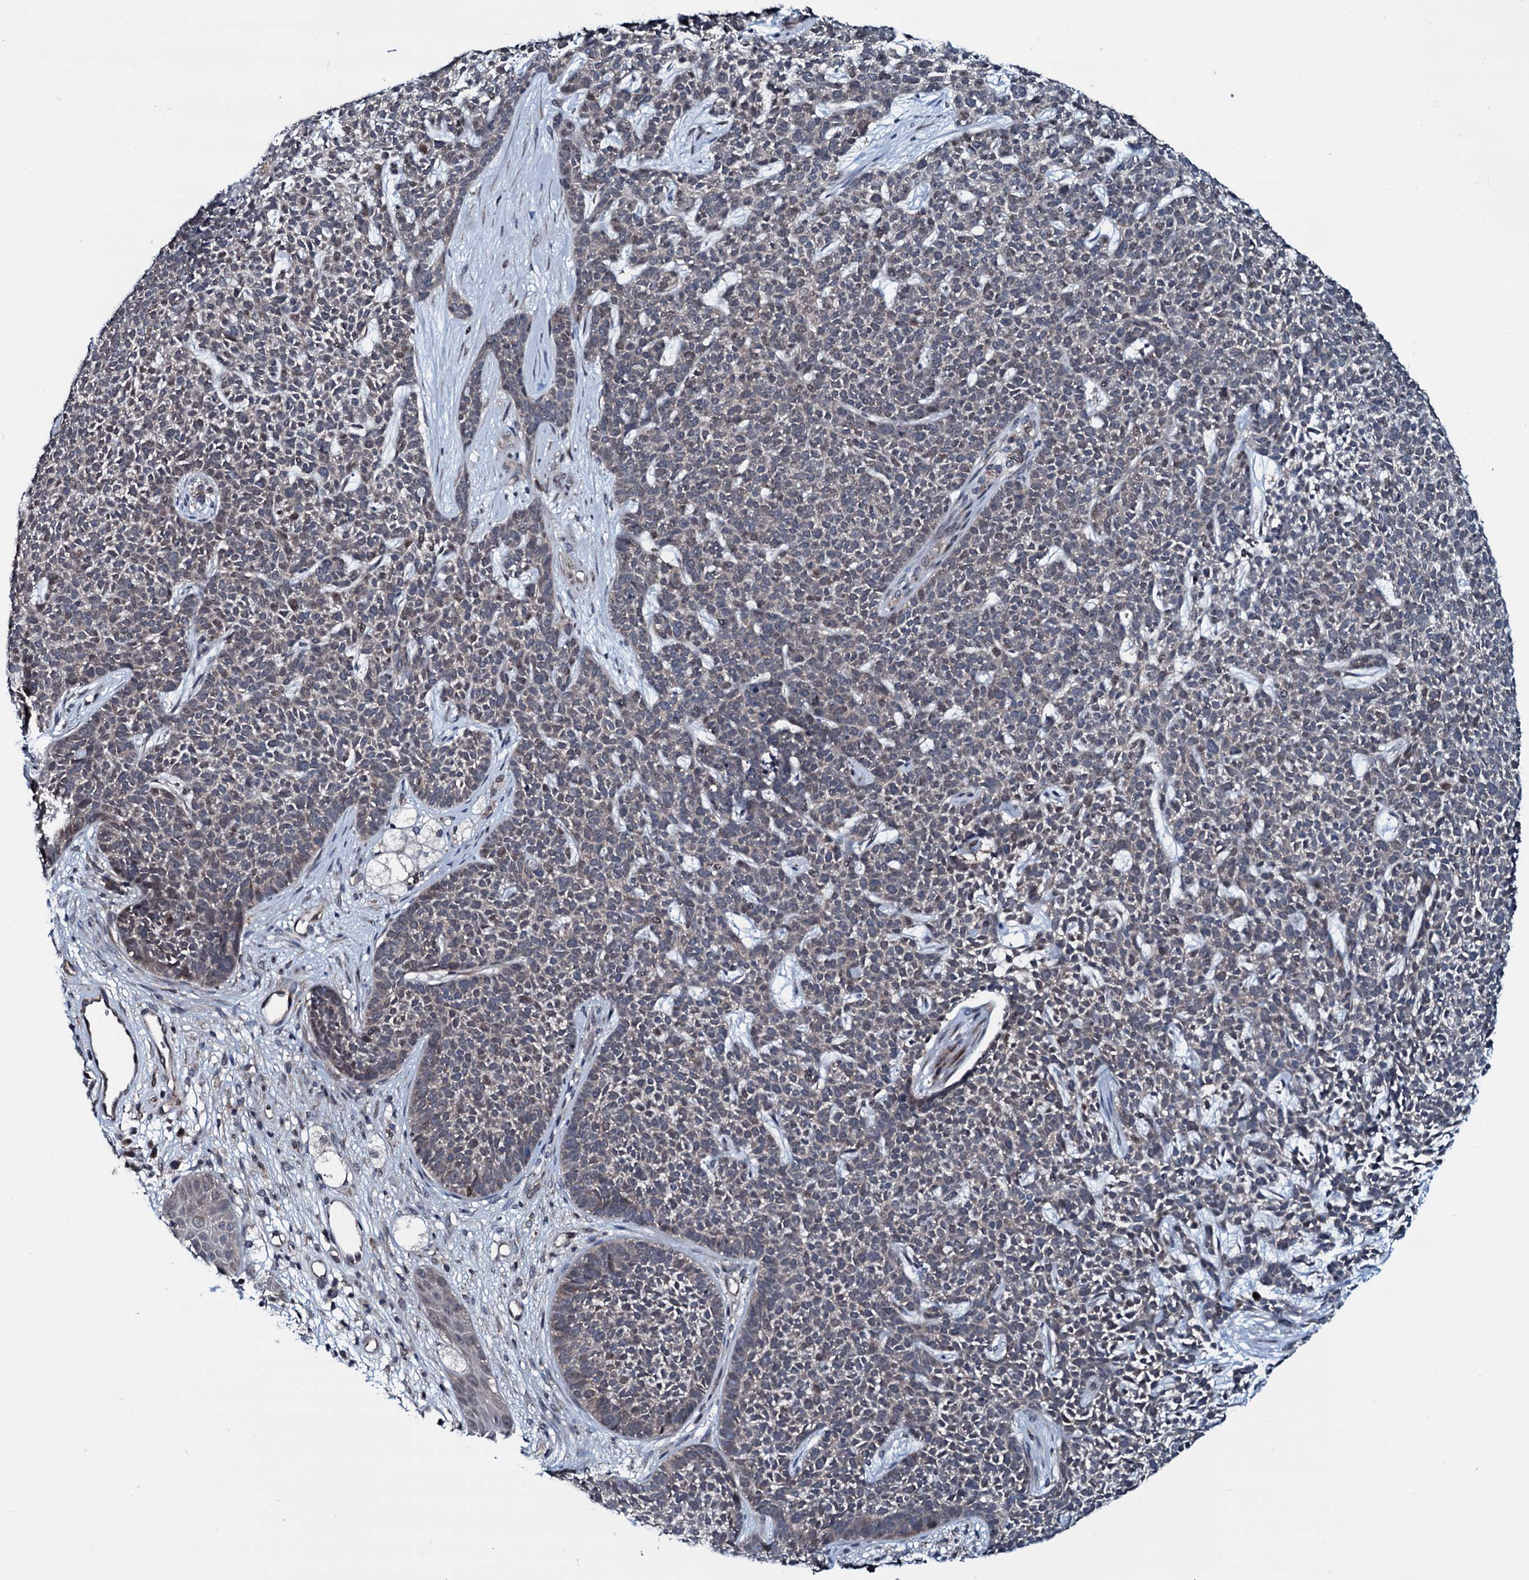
{"staining": {"intensity": "weak", "quantity": "<25%", "location": "cytoplasmic/membranous"}, "tissue": "skin cancer", "cell_type": "Tumor cells", "image_type": "cancer", "snomed": [{"axis": "morphology", "description": "Basal cell carcinoma"}, {"axis": "topography", "description": "Skin"}], "caption": "A histopathology image of skin basal cell carcinoma stained for a protein exhibits no brown staining in tumor cells. (Brightfield microscopy of DAB (3,3'-diaminobenzidine) immunohistochemistry at high magnification).", "gene": "OGFOD2", "patient": {"sex": "female", "age": 84}}